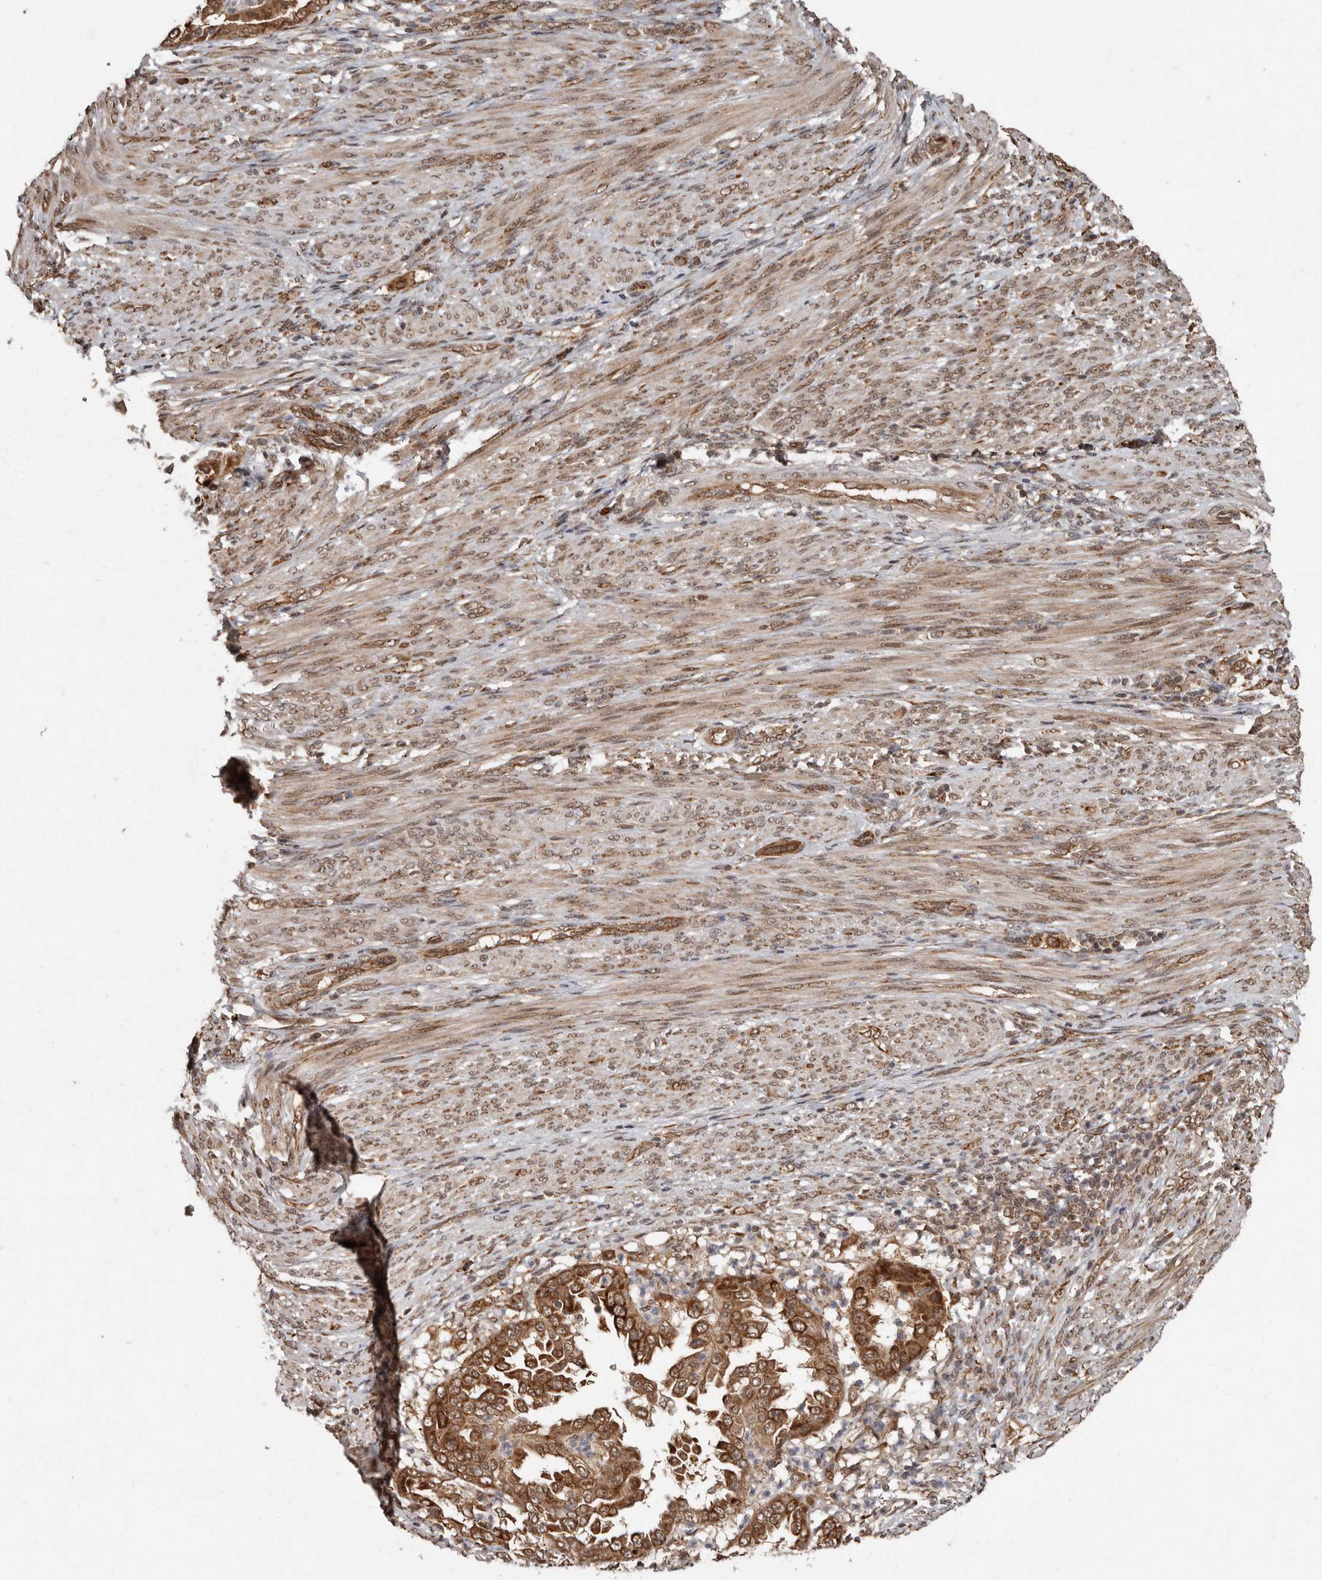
{"staining": {"intensity": "strong", "quantity": ">75%", "location": "cytoplasmic/membranous"}, "tissue": "endometrial cancer", "cell_type": "Tumor cells", "image_type": "cancer", "snomed": [{"axis": "morphology", "description": "Adenocarcinoma, NOS"}, {"axis": "topography", "description": "Endometrium"}], "caption": "There is high levels of strong cytoplasmic/membranous staining in tumor cells of endometrial cancer, as demonstrated by immunohistochemical staining (brown color).", "gene": "LRGUK", "patient": {"sex": "female", "age": 85}}